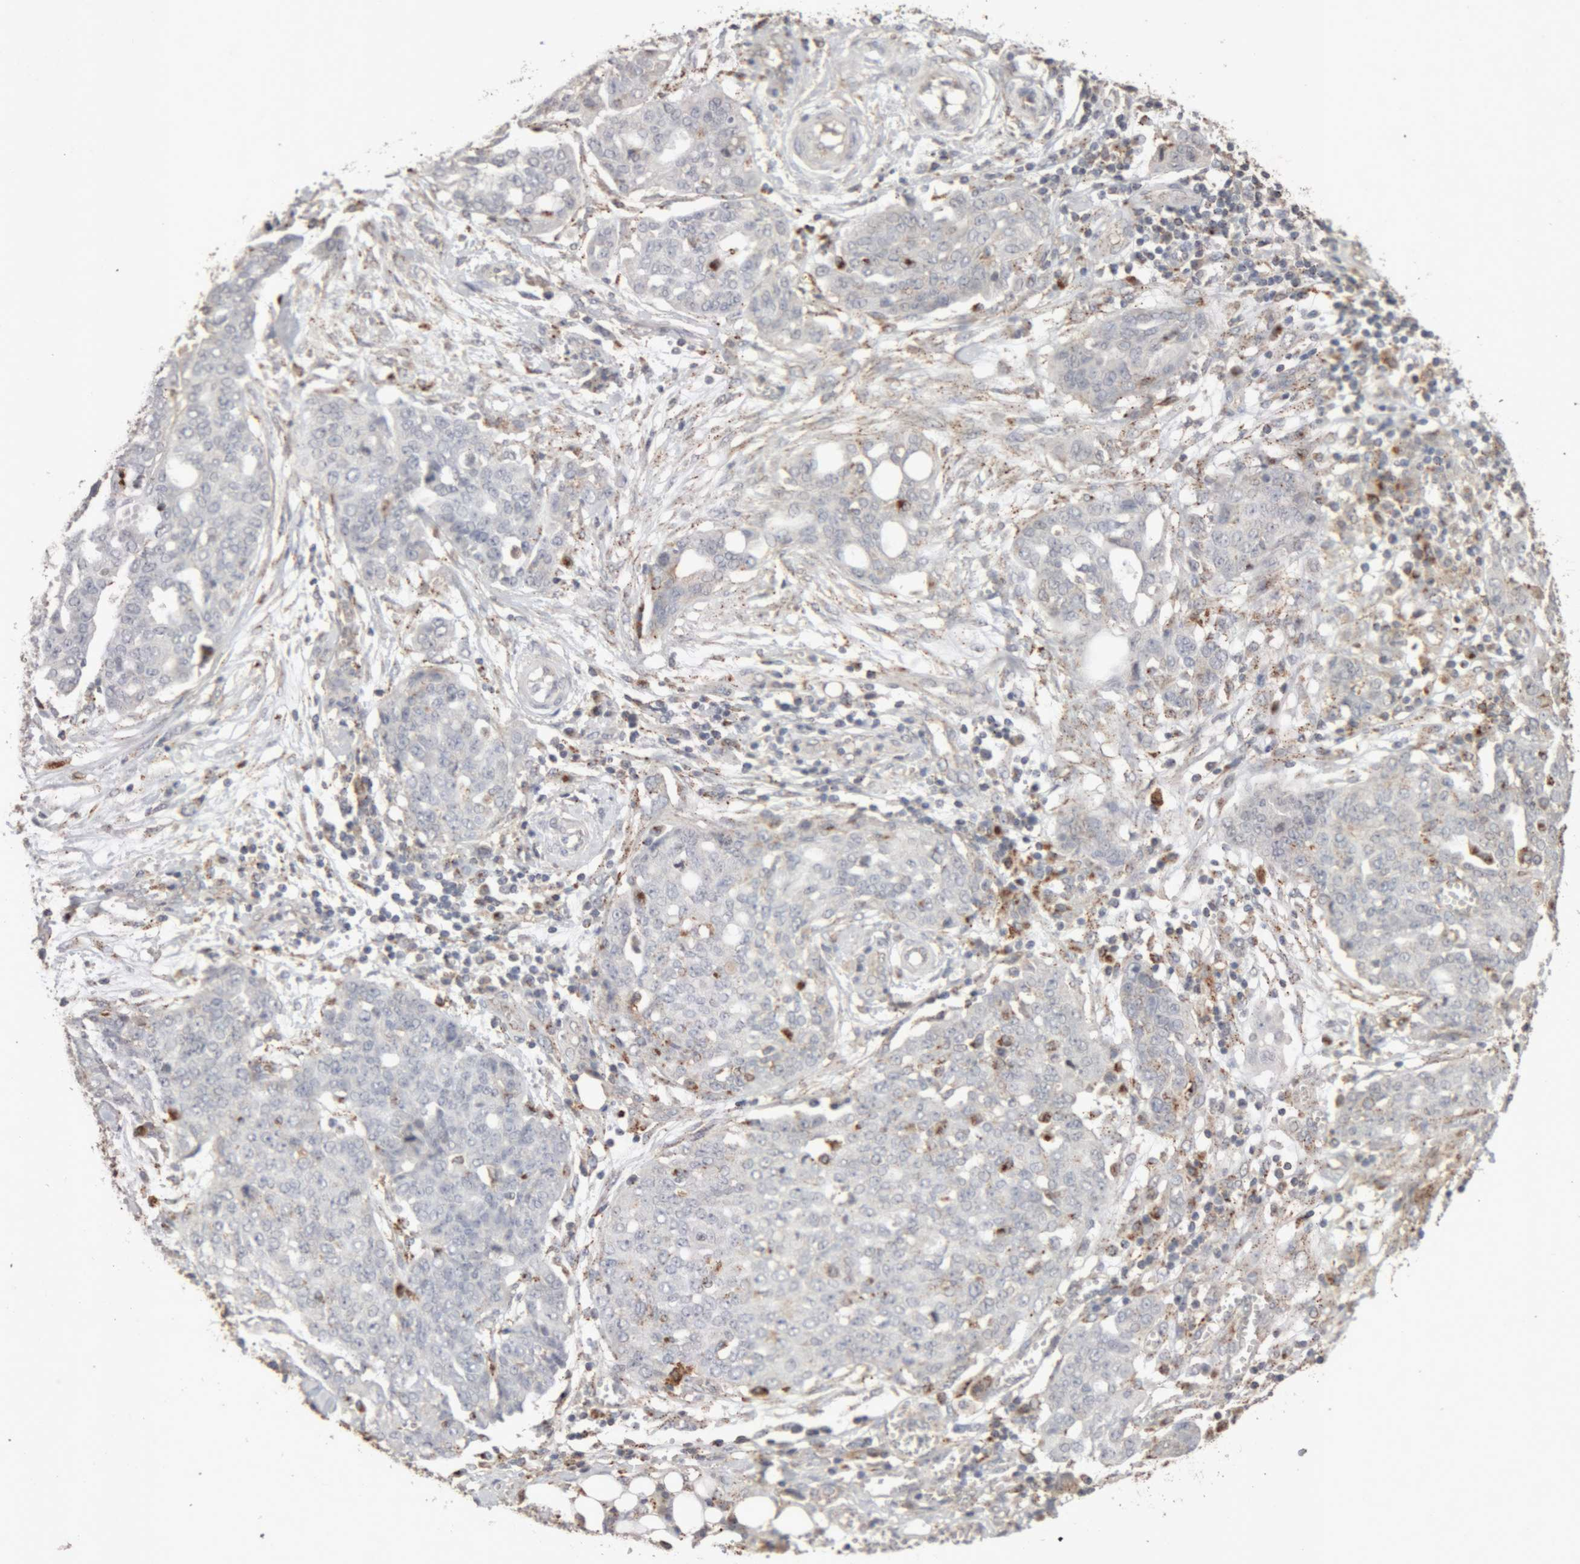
{"staining": {"intensity": "negative", "quantity": "none", "location": "none"}, "tissue": "ovarian cancer", "cell_type": "Tumor cells", "image_type": "cancer", "snomed": [{"axis": "morphology", "description": "Cystadenocarcinoma, serous, NOS"}, {"axis": "topography", "description": "Soft tissue"}, {"axis": "topography", "description": "Ovary"}], "caption": "Serous cystadenocarcinoma (ovarian) stained for a protein using immunohistochemistry (IHC) exhibits no staining tumor cells.", "gene": "ARSA", "patient": {"sex": "female", "age": 57}}